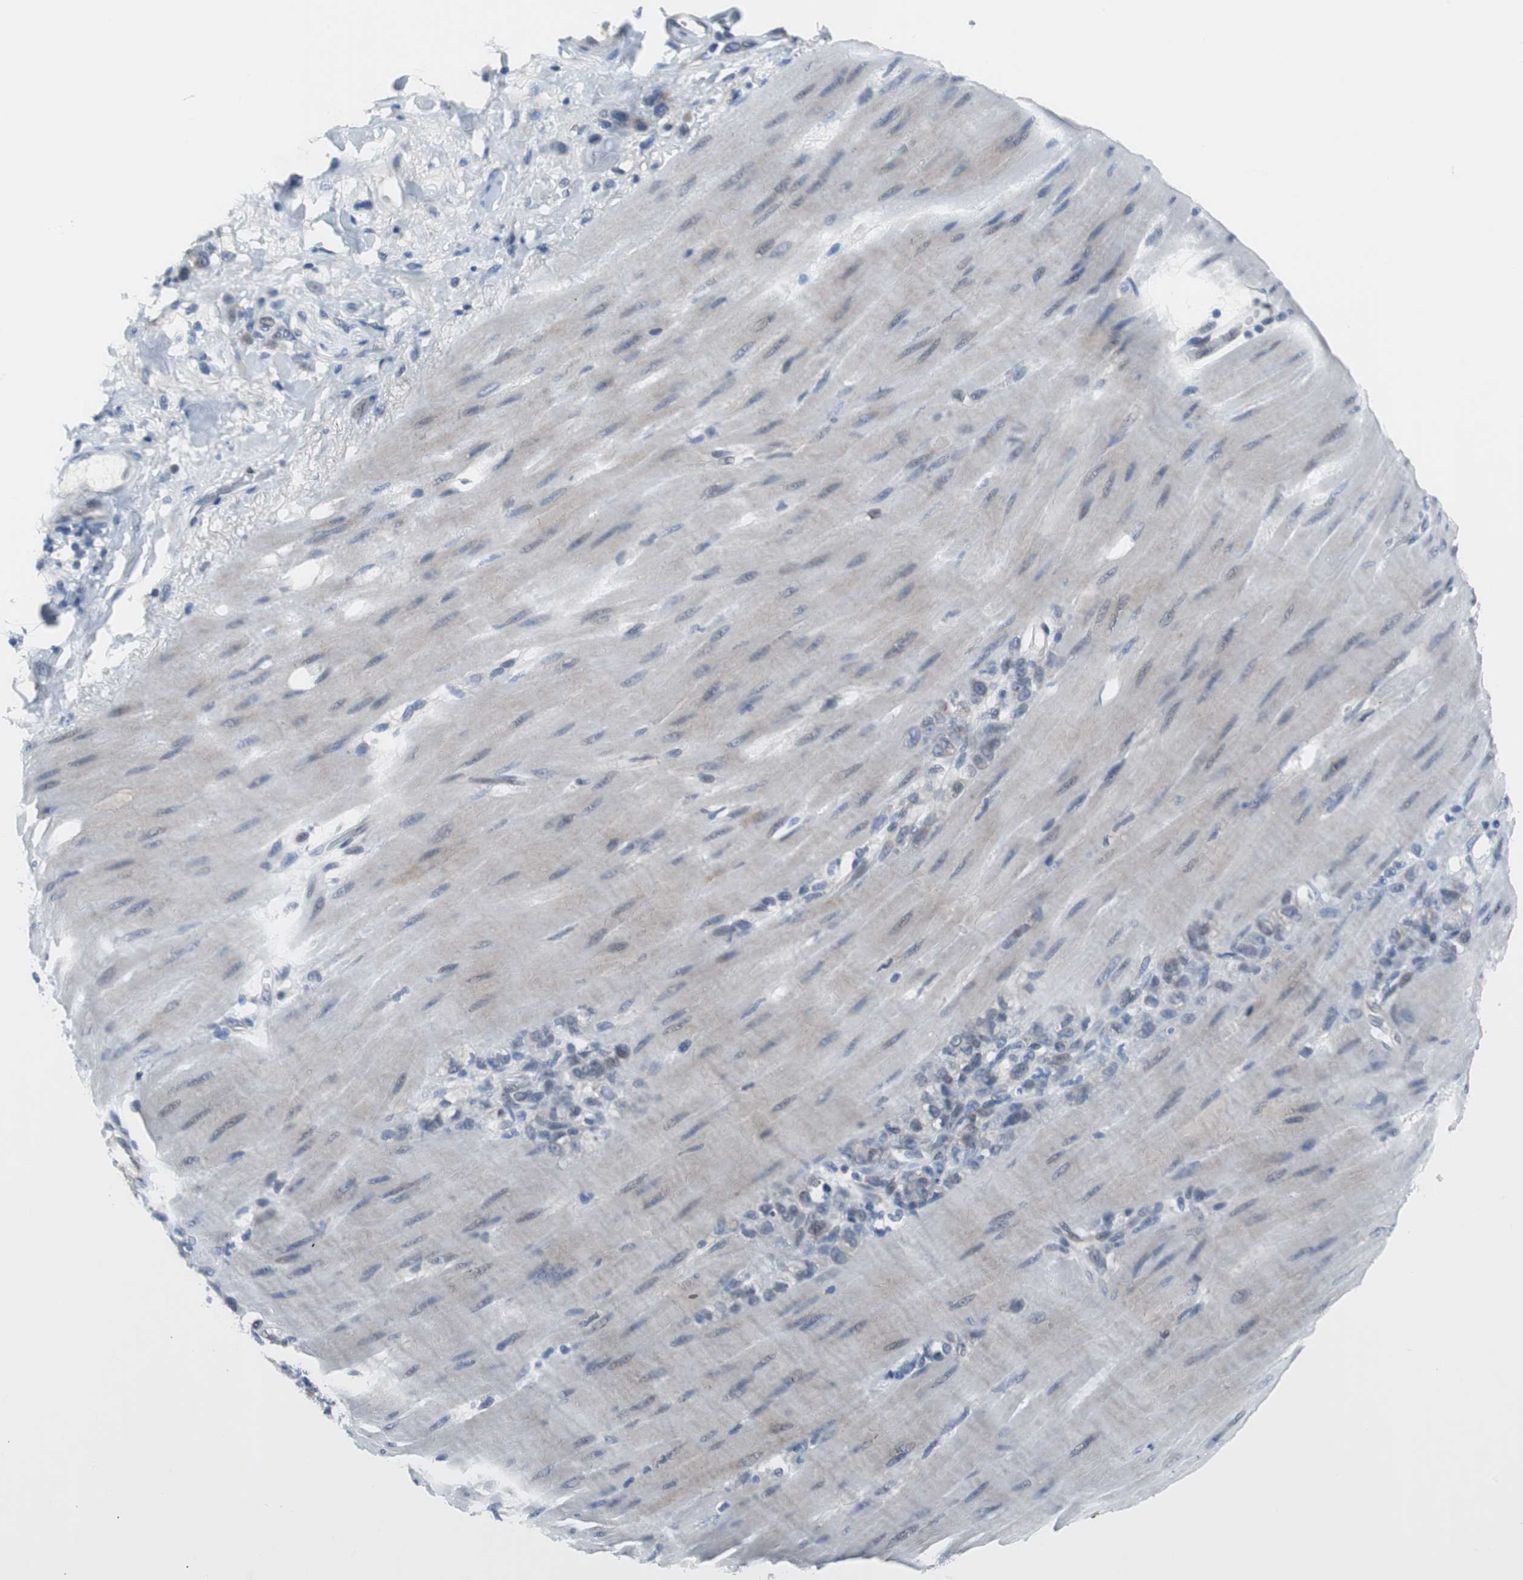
{"staining": {"intensity": "negative", "quantity": "none", "location": "none"}, "tissue": "stomach cancer", "cell_type": "Tumor cells", "image_type": "cancer", "snomed": [{"axis": "morphology", "description": "Adenocarcinoma, NOS"}, {"axis": "topography", "description": "Stomach"}], "caption": "Protein analysis of adenocarcinoma (stomach) displays no significant staining in tumor cells.", "gene": "TP63", "patient": {"sex": "male", "age": 82}}